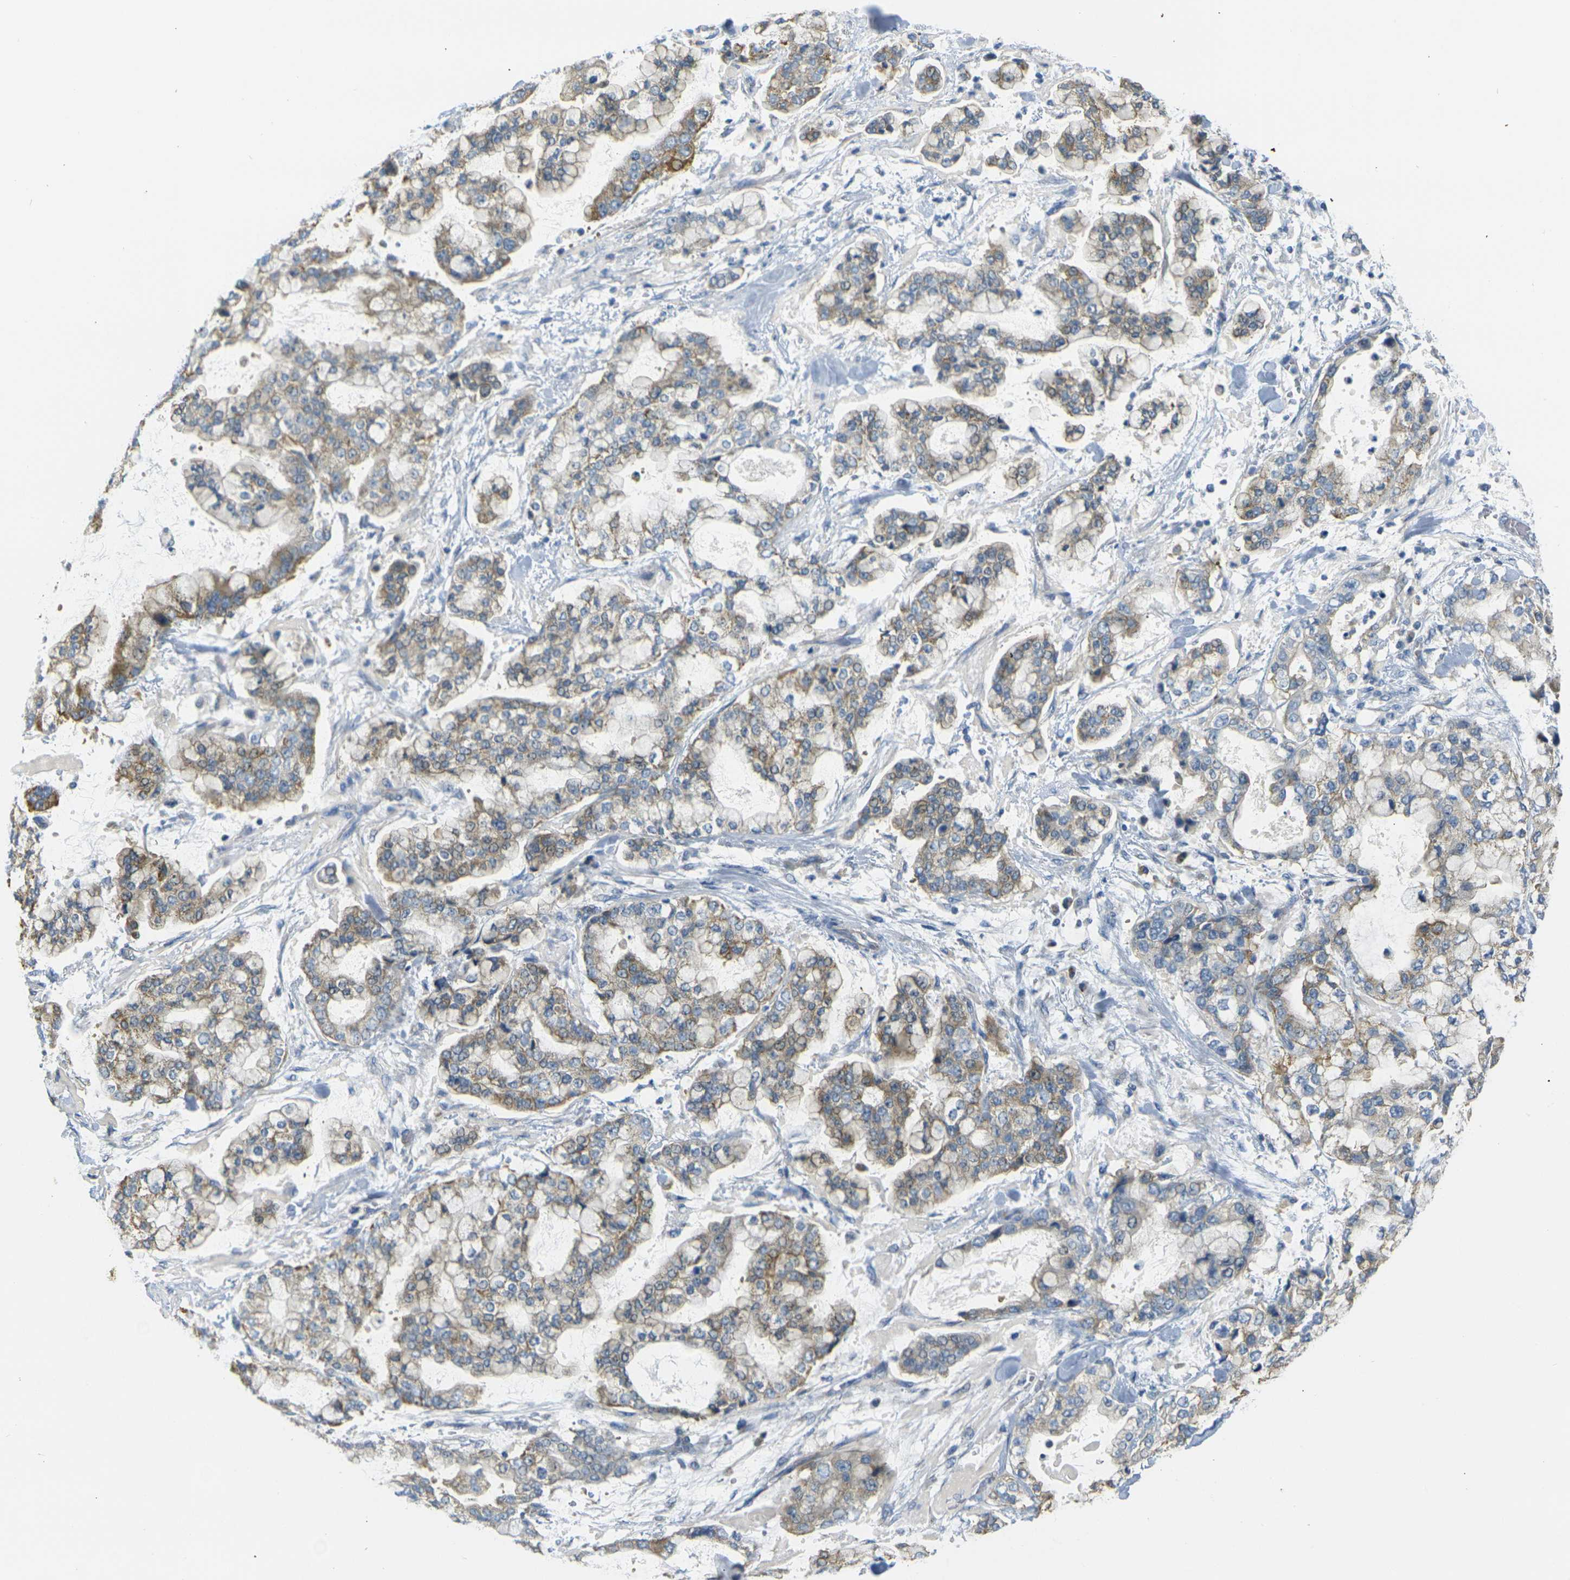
{"staining": {"intensity": "weak", "quantity": ">75%", "location": "cytoplasmic/membranous"}, "tissue": "stomach cancer", "cell_type": "Tumor cells", "image_type": "cancer", "snomed": [{"axis": "morphology", "description": "Normal tissue, NOS"}, {"axis": "morphology", "description": "Adenocarcinoma, NOS"}, {"axis": "topography", "description": "Stomach, upper"}, {"axis": "topography", "description": "Stomach"}], "caption": "Immunohistochemistry micrograph of human stomach cancer stained for a protein (brown), which displays low levels of weak cytoplasmic/membranous expression in approximately >75% of tumor cells.", "gene": "PARD6B", "patient": {"sex": "male", "age": 76}}